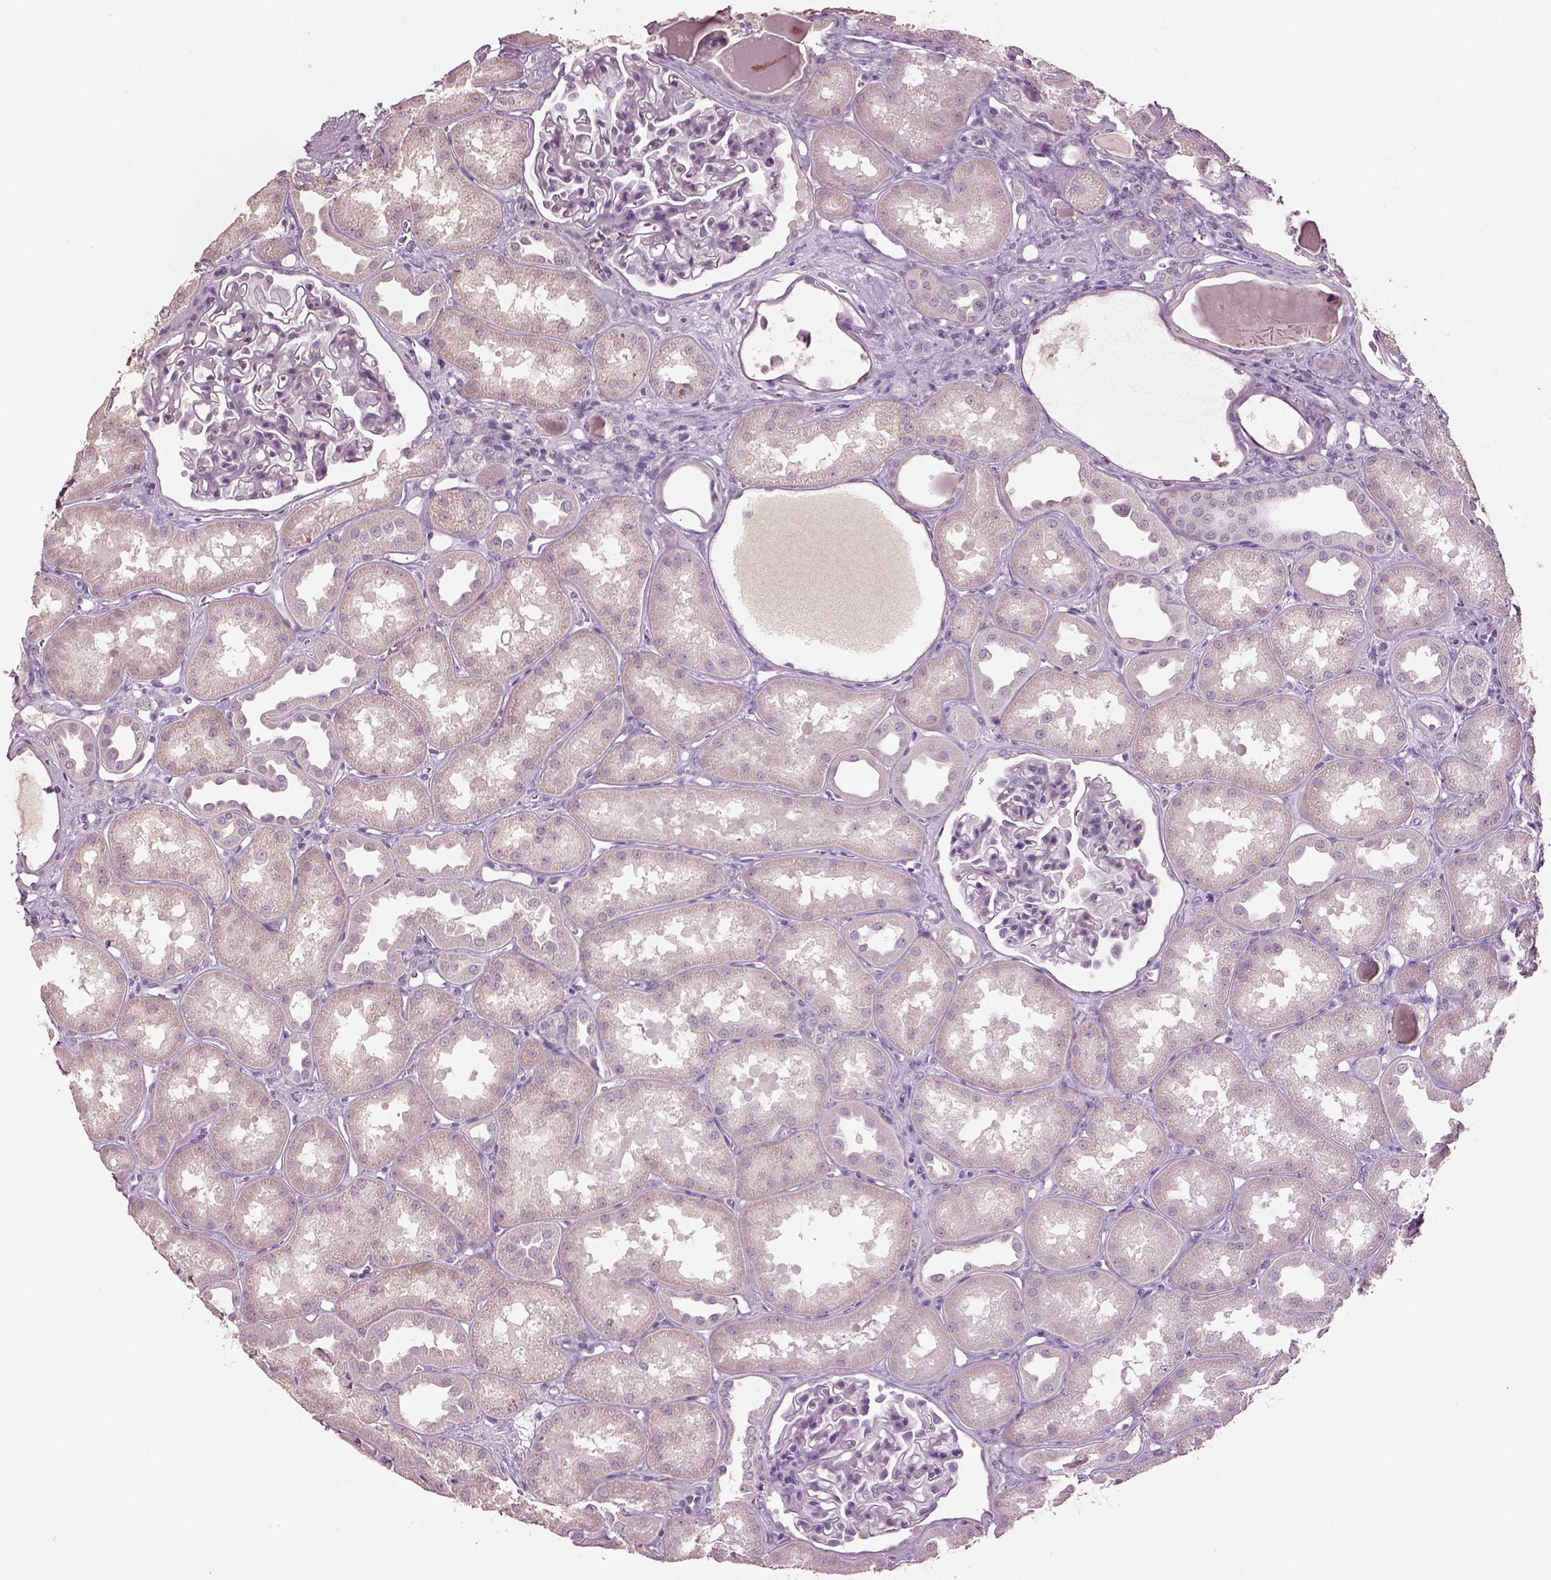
{"staining": {"intensity": "negative", "quantity": "none", "location": "none"}, "tissue": "kidney", "cell_type": "Cells in glomeruli", "image_type": "normal", "snomed": [{"axis": "morphology", "description": "Normal tissue, NOS"}, {"axis": "topography", "description": "Kidney"}], "caption": "Immunohistochemistry (IHC) image of unremarkable human kidney stained for a protein (brown), which displays no expression in cells in glomeruli. (IHC, brightfield microscopy, high magnification).", "gene": "KCNIP3", "patient": {"sex": "male", "age": 61}}